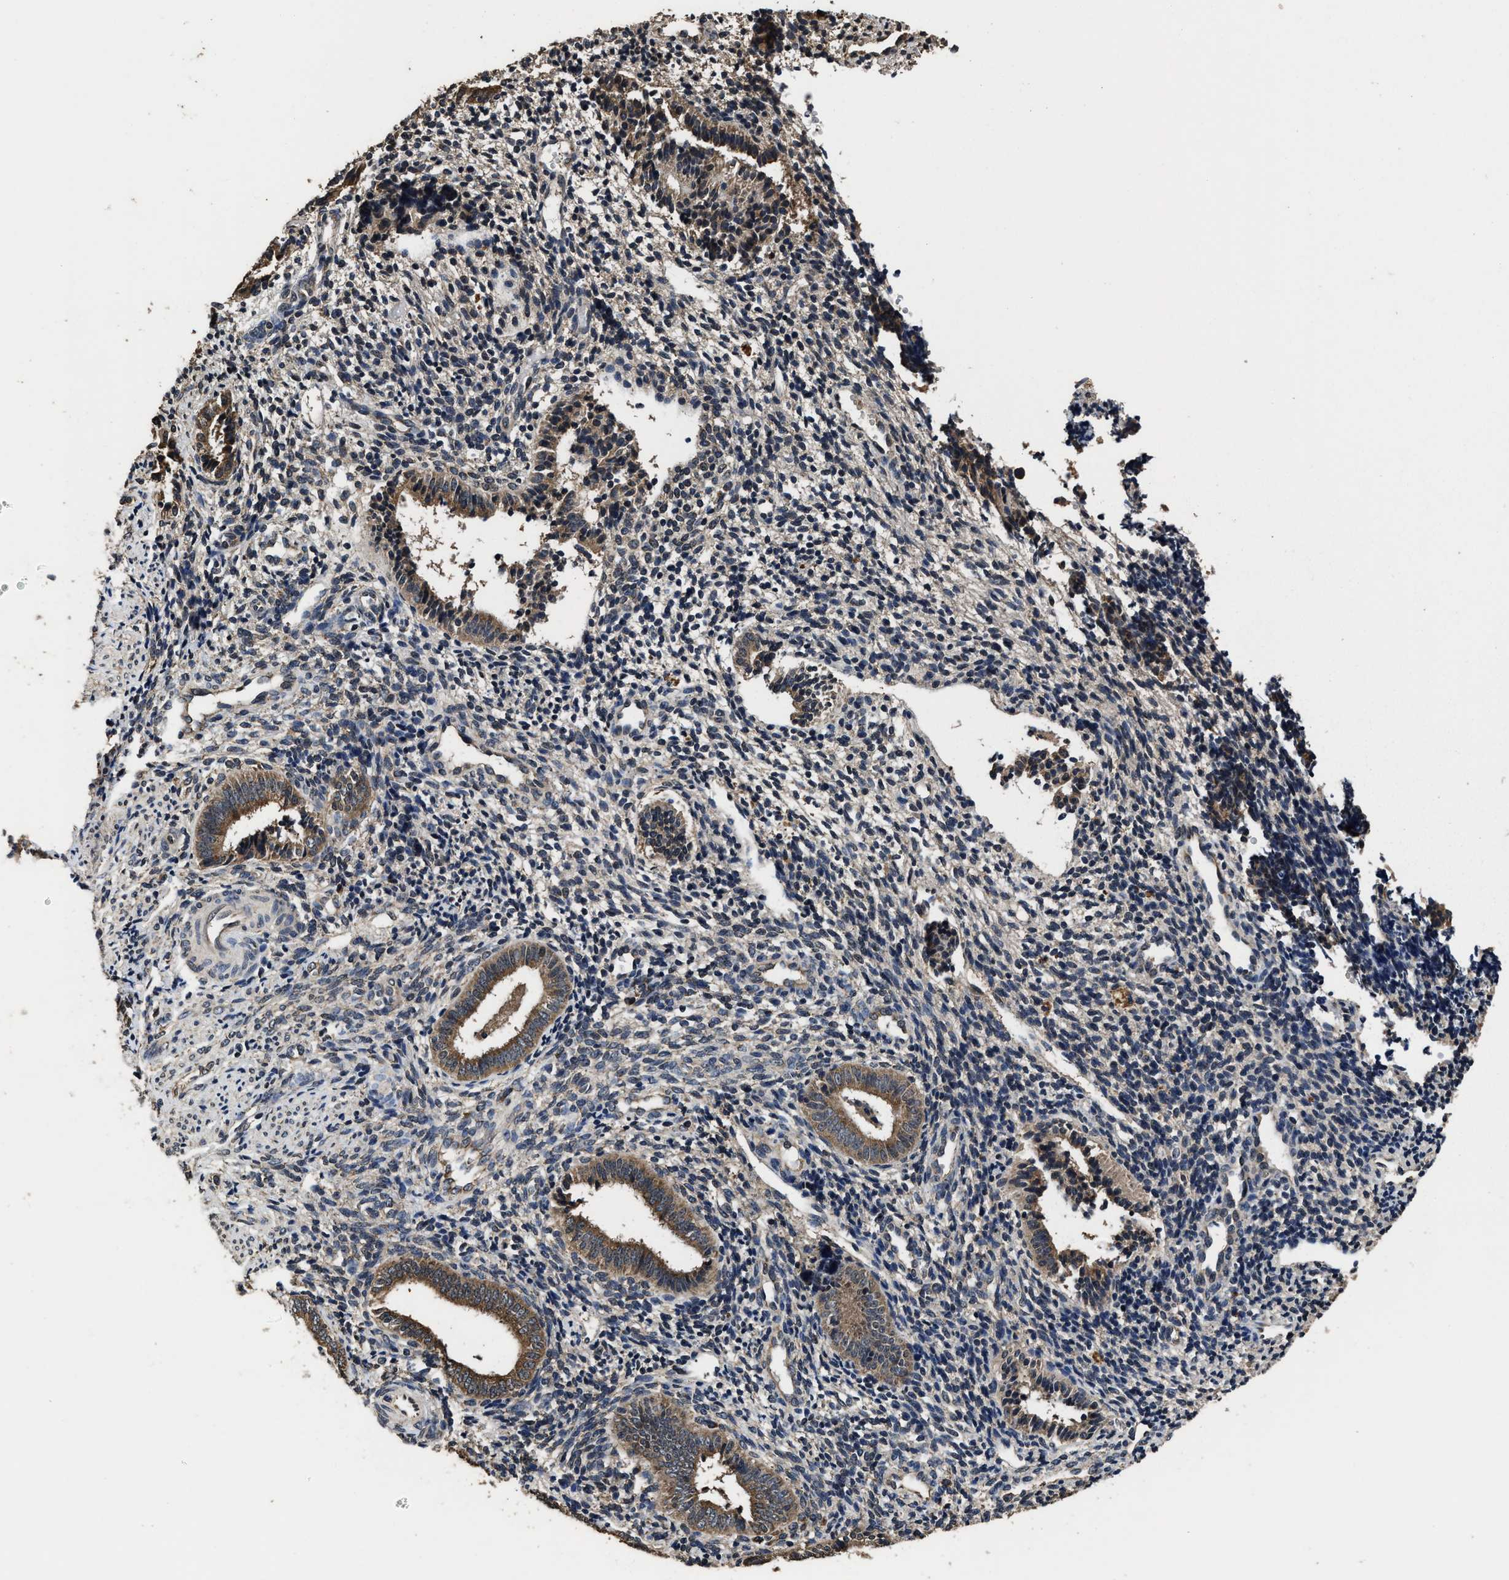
{"staining": {"intensity": "weak", "quantity": "<25%", "location": "cytoplasmic/membranous"}, "tissue": "endometrium", "cell_type": "Cells in endometrial stroma", "image_type": "normal", "snomed": [{"axis": "morphology", "description": "Normal tissue, NOS"}, {"axis": "topography", "description": "Uterus"}, {"axis": "topography", "description": "Endometrium"}], "caption": "Human endometrium stained for a protein using IHC displays no staining in cells in endometrial stroma.", "gene": "EBAG9", "patient": {"sex": "female", "age": 33}}